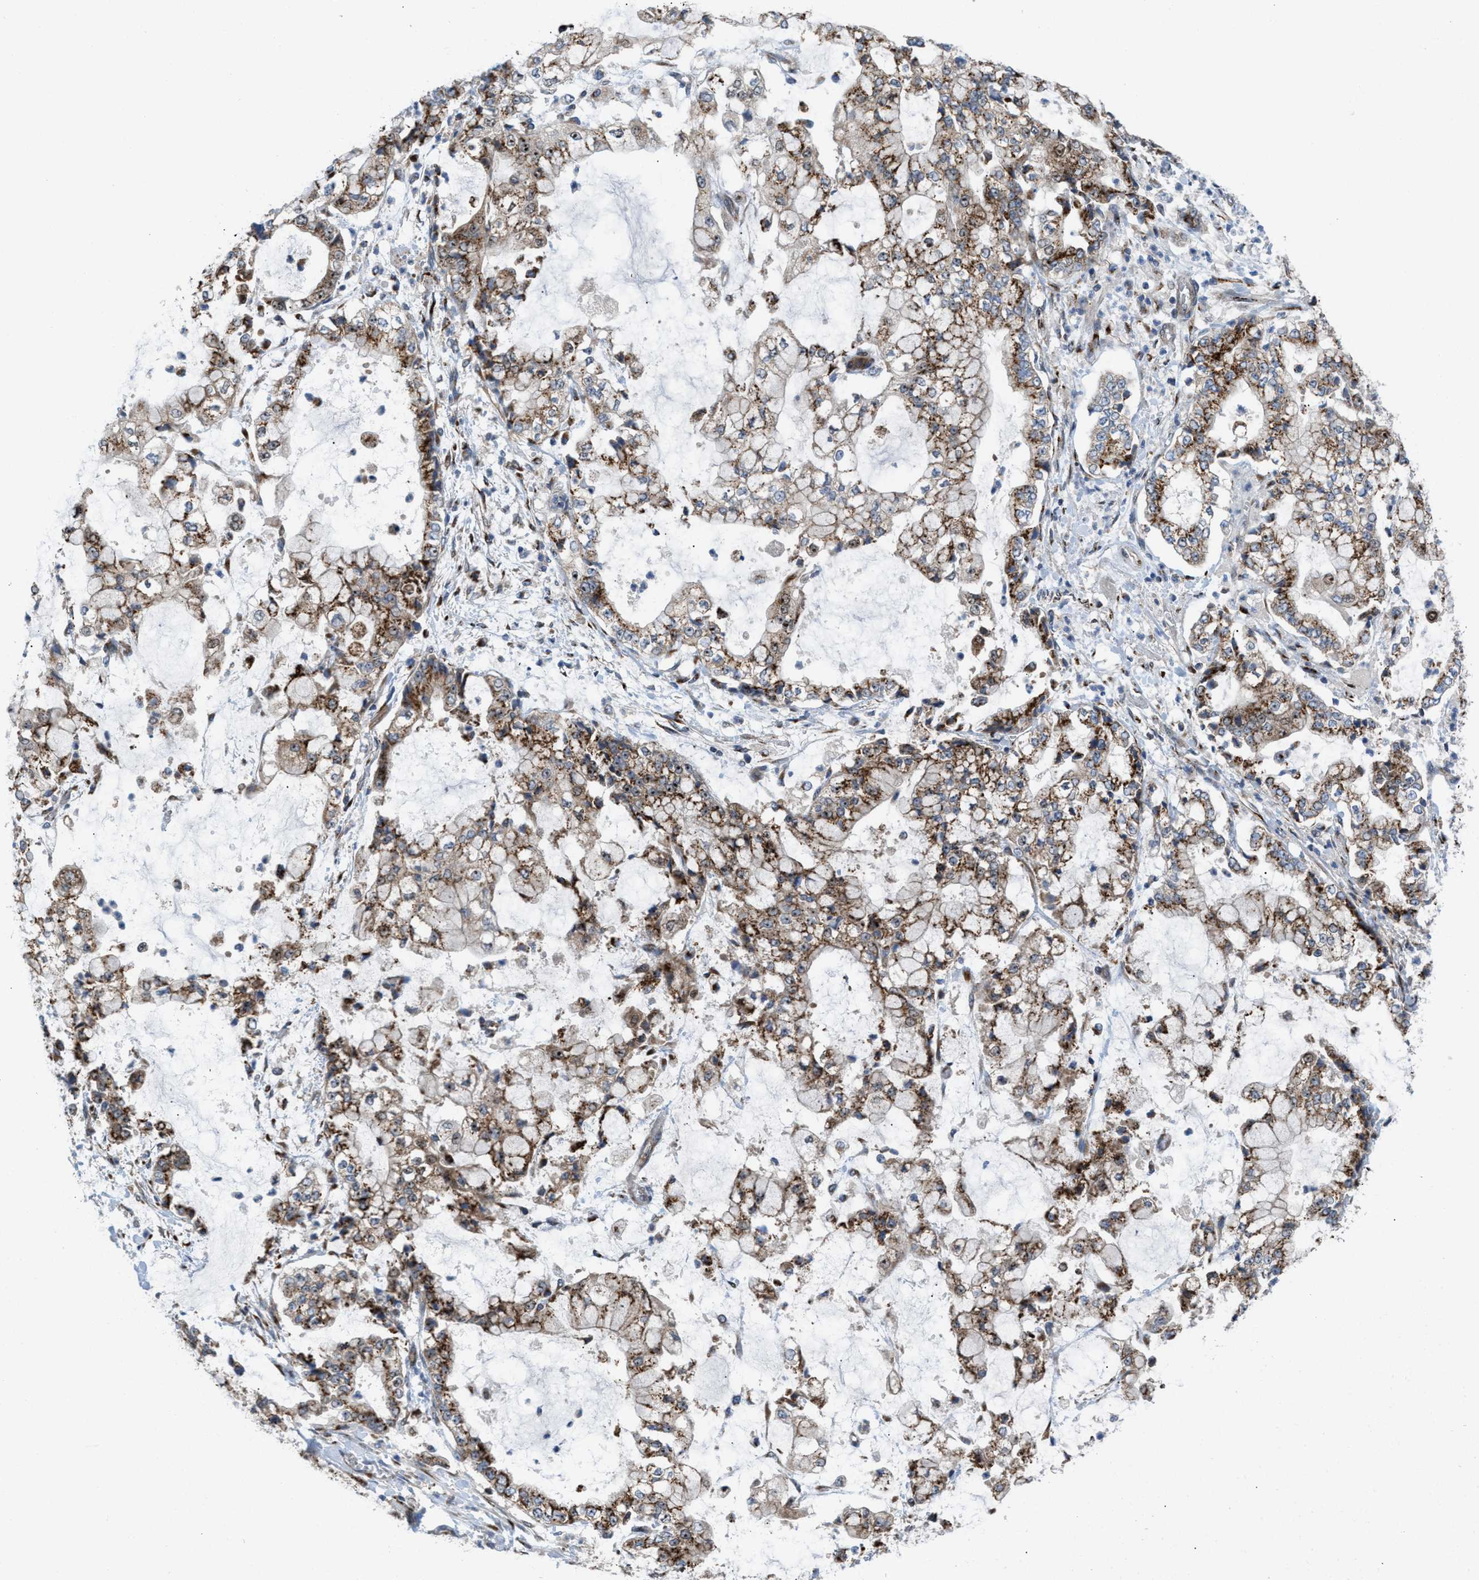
{"staining": {"intensity": "moderate", "quantity": ">75%", "location": "cytoplasmic/membranous,nuclear"}, "tissue": "stomach cancer", "cell_type": "Tumor cells", "image_type": "cancer", "snomed": [{"axis": "morphology", "description": "Adenocarcinoma, NOS"}, {"axis": "topography", "description": "Stomach"}], "caption": "This histopathology image exhibits IHC staining of human adenocarcinoma (stomach), with medium moderate cytoplasmic/membranous and nuclear expression in about >75% of tumor cells.", "gene": "SLC38A10", "patient": {"sex": "male", "age": 76}}